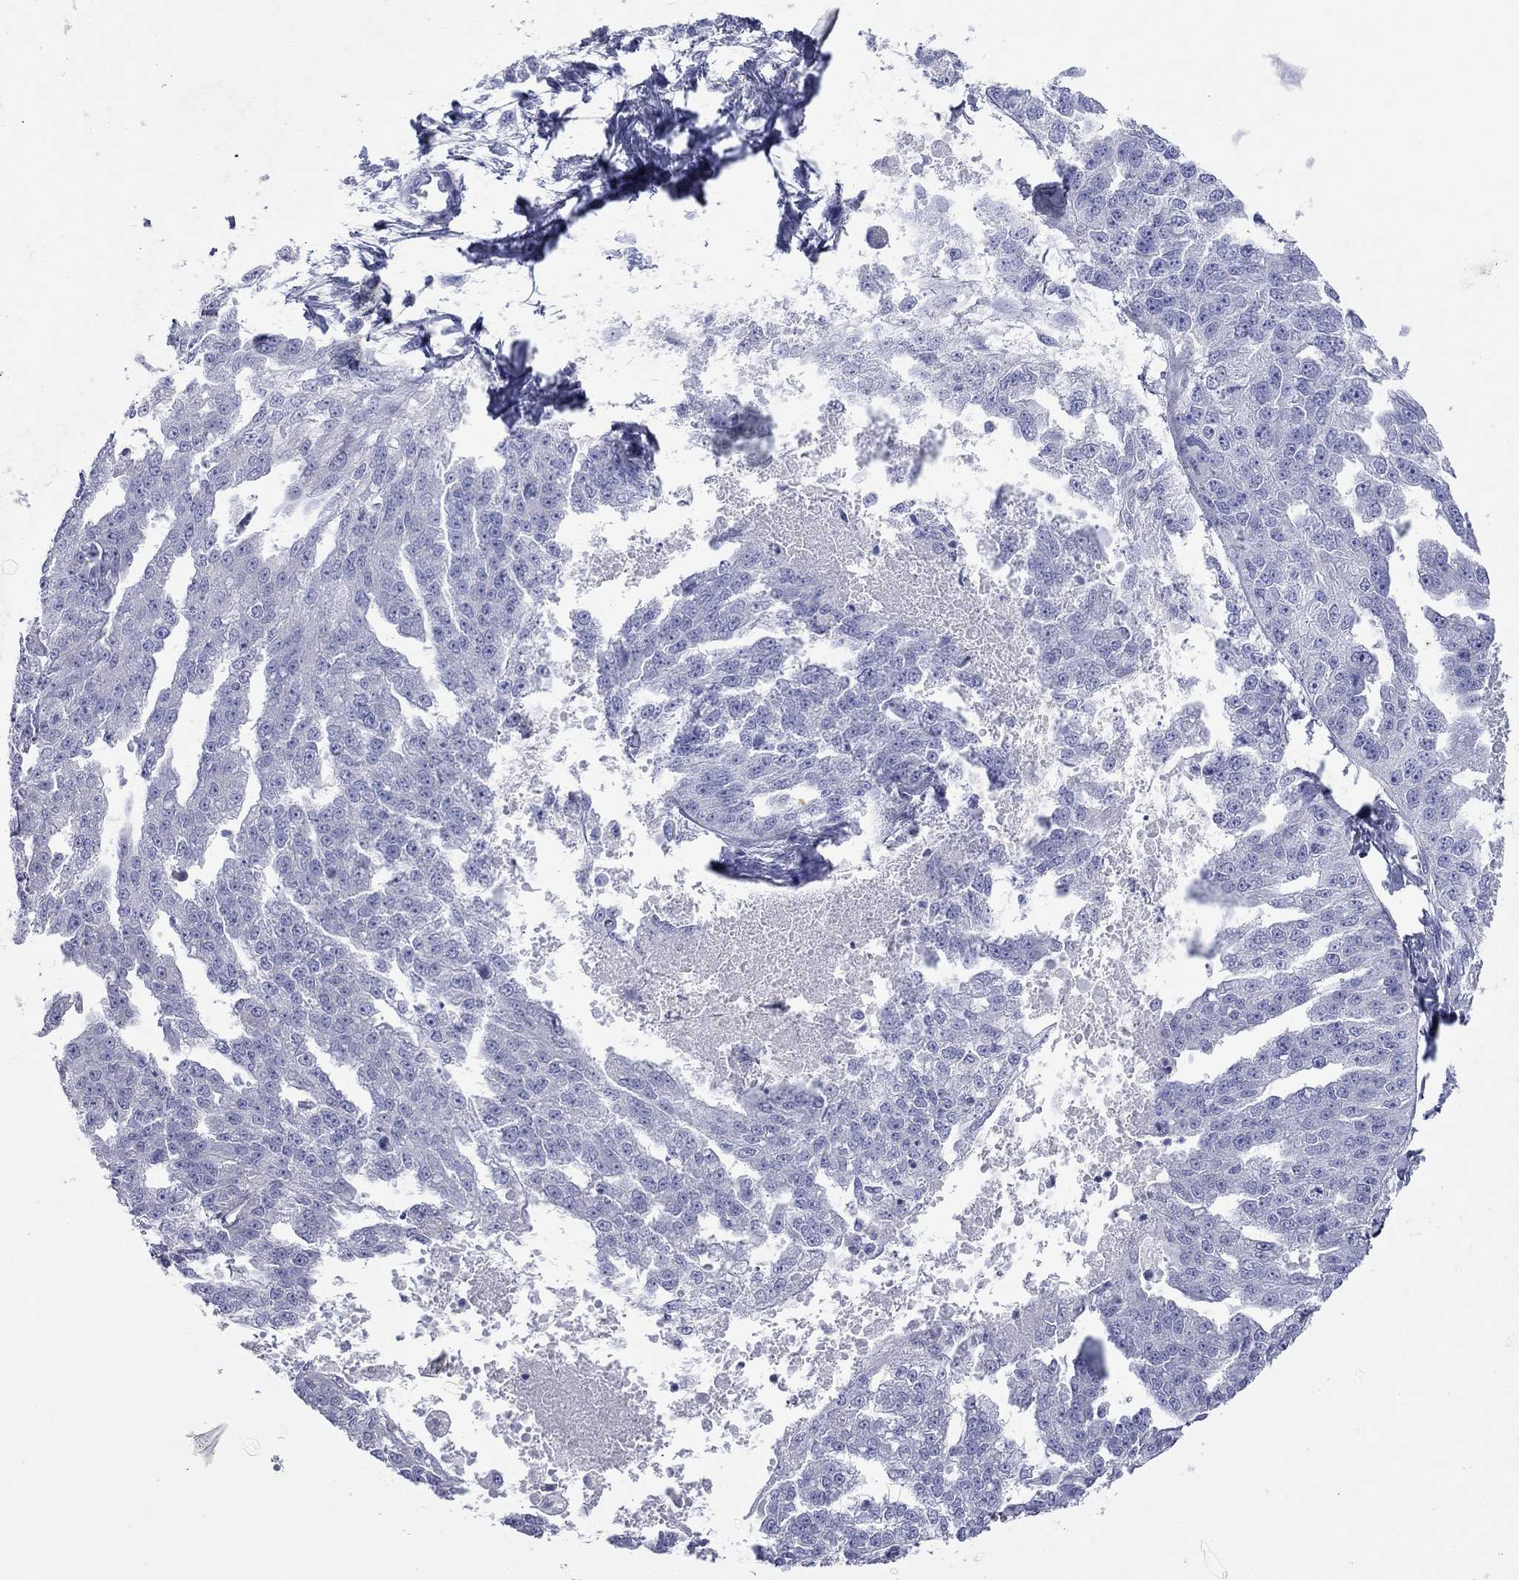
{"staining": {"intensity": "negative", "quantity": "none", "location": "none"}, "tissue": "ovarian cancer", "cell_type": "Tumor cells", "image_type": "cancer", "snomed": [{"axis": "morphology", "description": "Cystadenocarcinoma, serous, NOS"}, {"axis": "topography", "description": "Ovary"}], "caption": "This is an immunohistochemistry histopathology image of human serous cystadenocarcinoma (ovarian). There is no staining in tumor cells.", "gene": "VSIG10", "patient": {"sex": "female", "age": 58}}